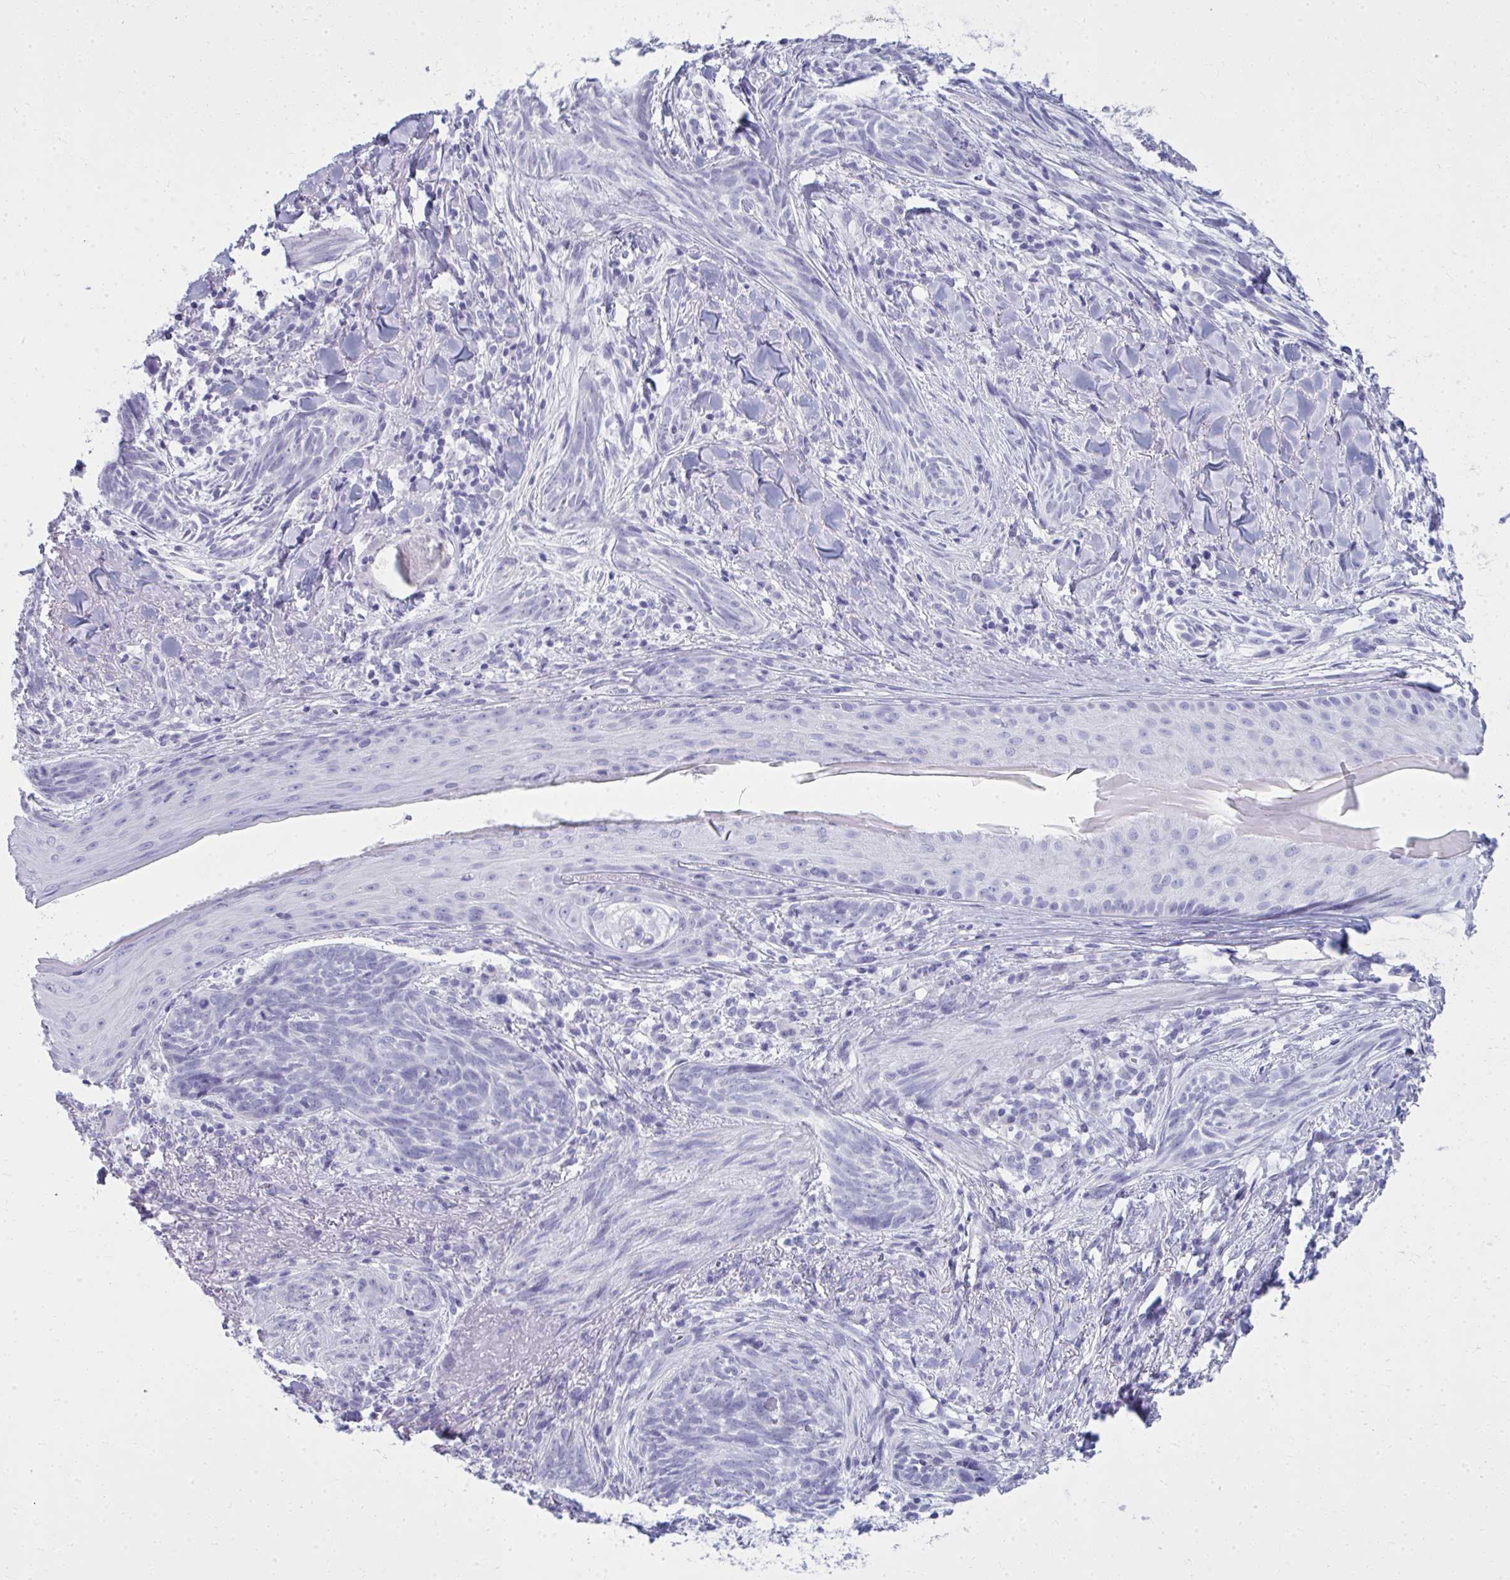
{"staining": {"intensity": "negative", "quantity": "none", "location": "none"}, "tissue": "skin cancer", "cell_type": "Tumor cells", "image_type": "cancer", "snomed": [{"axis": "morphology", "description": "Basal cell carcinoma"}, {"axis": "topography", "description": "Skin"}], "caption": "Immunohistochemistry (IHC) of basal cell carcinoma (skin) displays no expression in tumor cells.", "gene": "QDPR", "patient": {"sex": "female", "age": 93}}